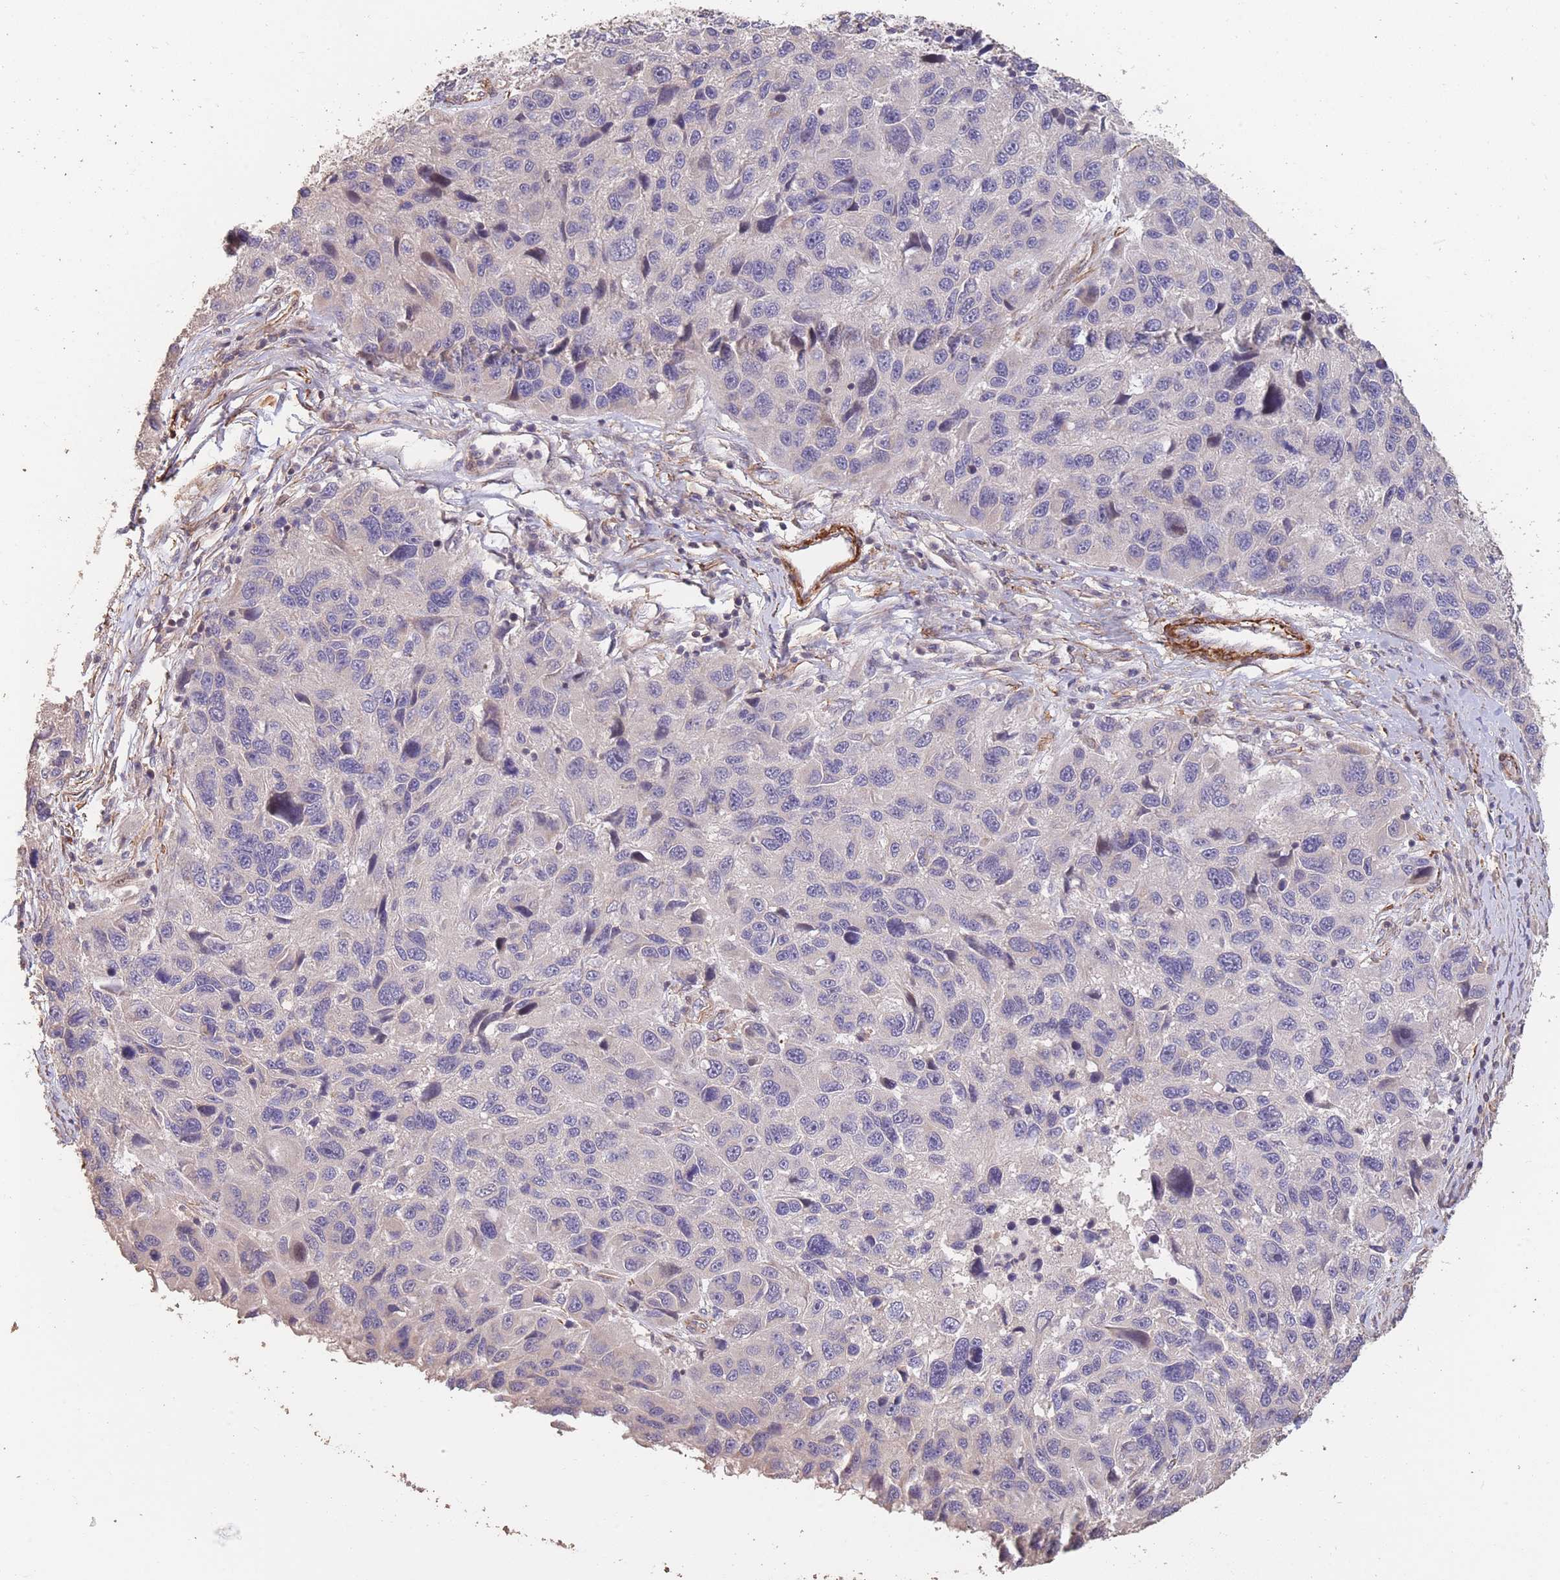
{"staining": {"intensity": "negative", "quantity": "none", "location": "none"}, "tissue": "melanoma", "cell_type": "Tumor cells", "image_type": "cancer", "snomed": [{"axis": "morphology", "description": "Malignant melanoma, NOS"}, {"axis": "topography", "description": "Skin"}], "caption": "Tumor cells are negative for protein expression in human melanoma.", "gene": "NLRC4", "patient": {"sex": "male", "age": 53}}